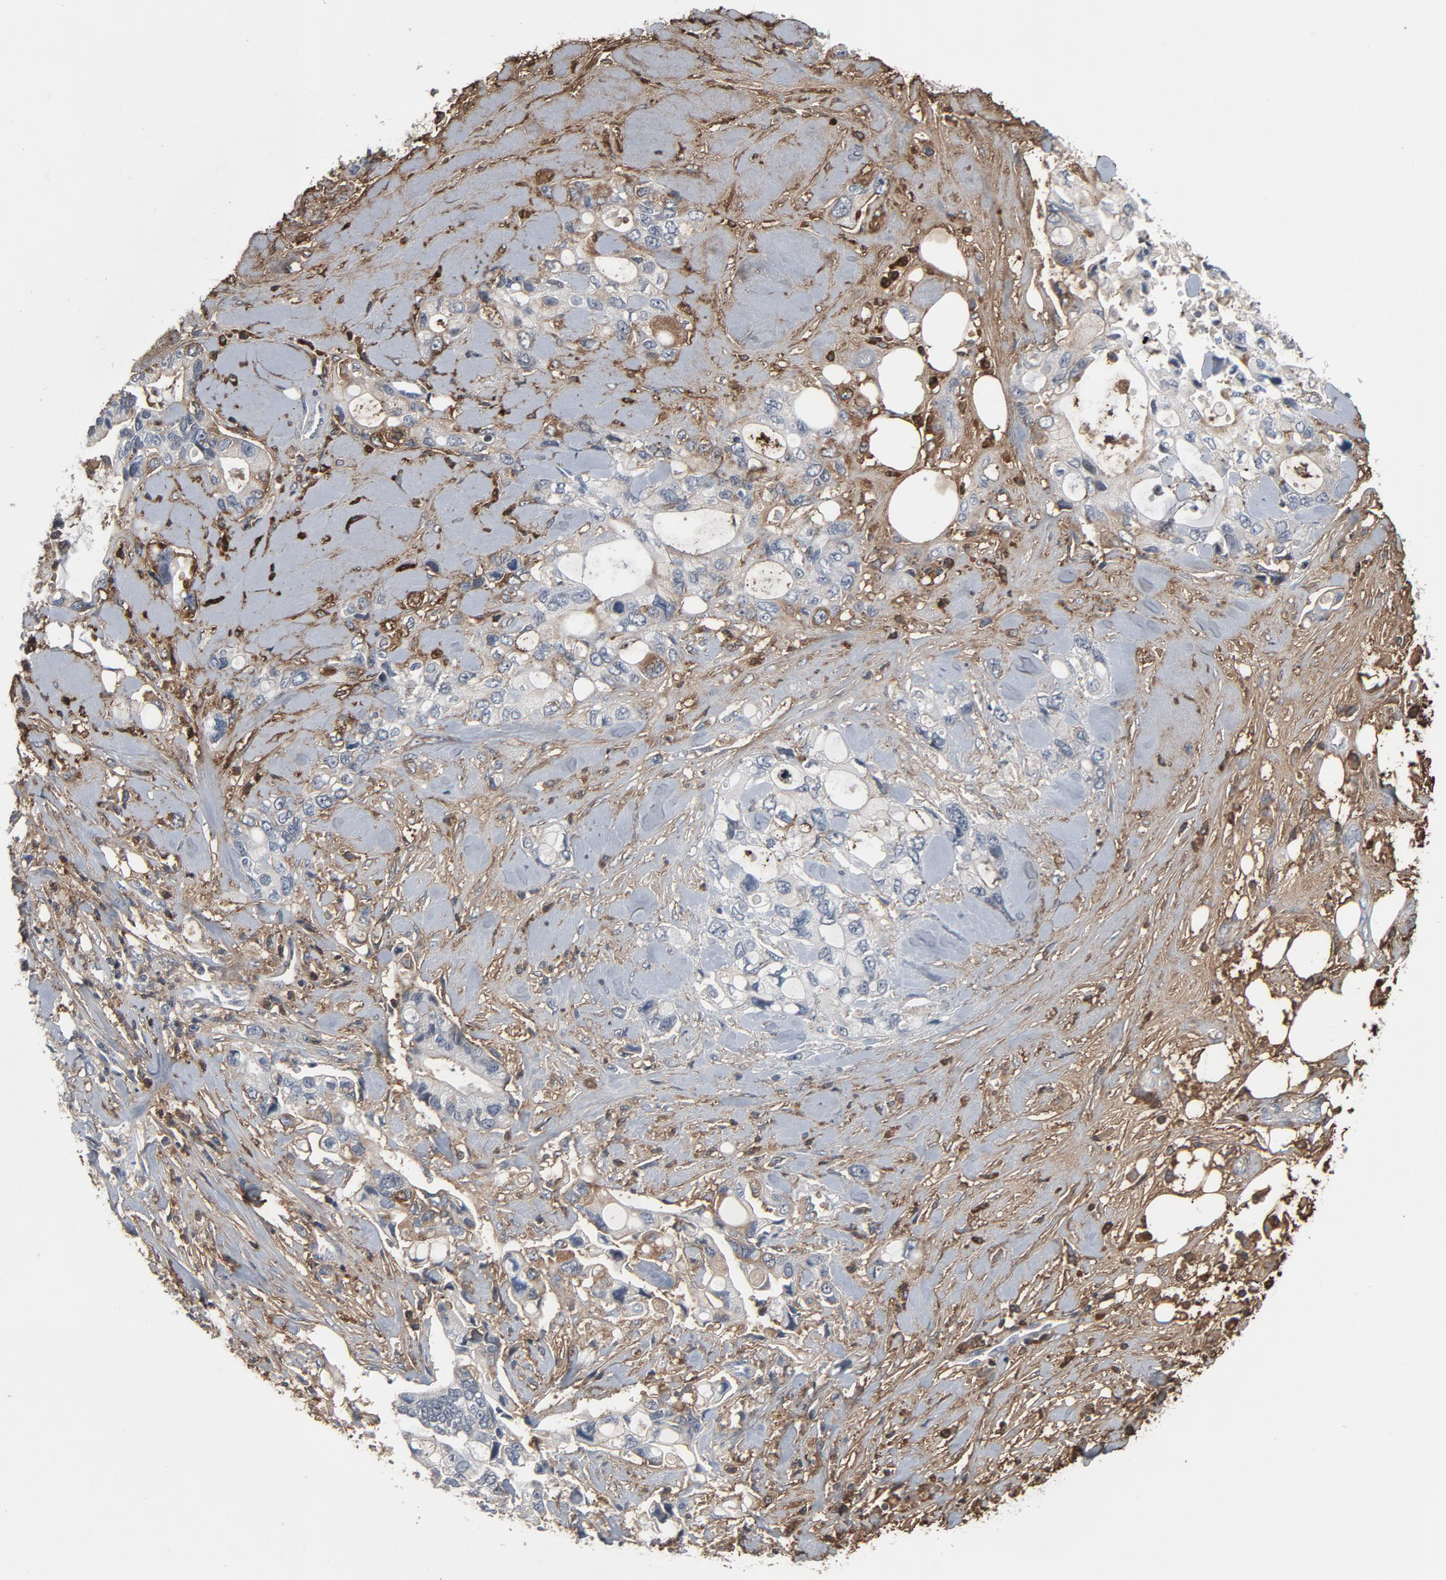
{"staining": {"intensity": "negative", "quantity": "none", "location": "none"}, "tissue": "pancreatic cancer", "cell_type": "Tumor cells", "image_type": "cancer", "snomed": [{"axis": "morphology", "description": "Adenocarcinoma, NOS"}, {"axis": "topography", "description": "Pancreas"}], "caption": "This is a micrograph of IHC staining of pancreatic adenocarcinoma, which shows no expression in tumor cells.", "gene": "PDZD4", "patient": {"sex": "male", "age": 70}}